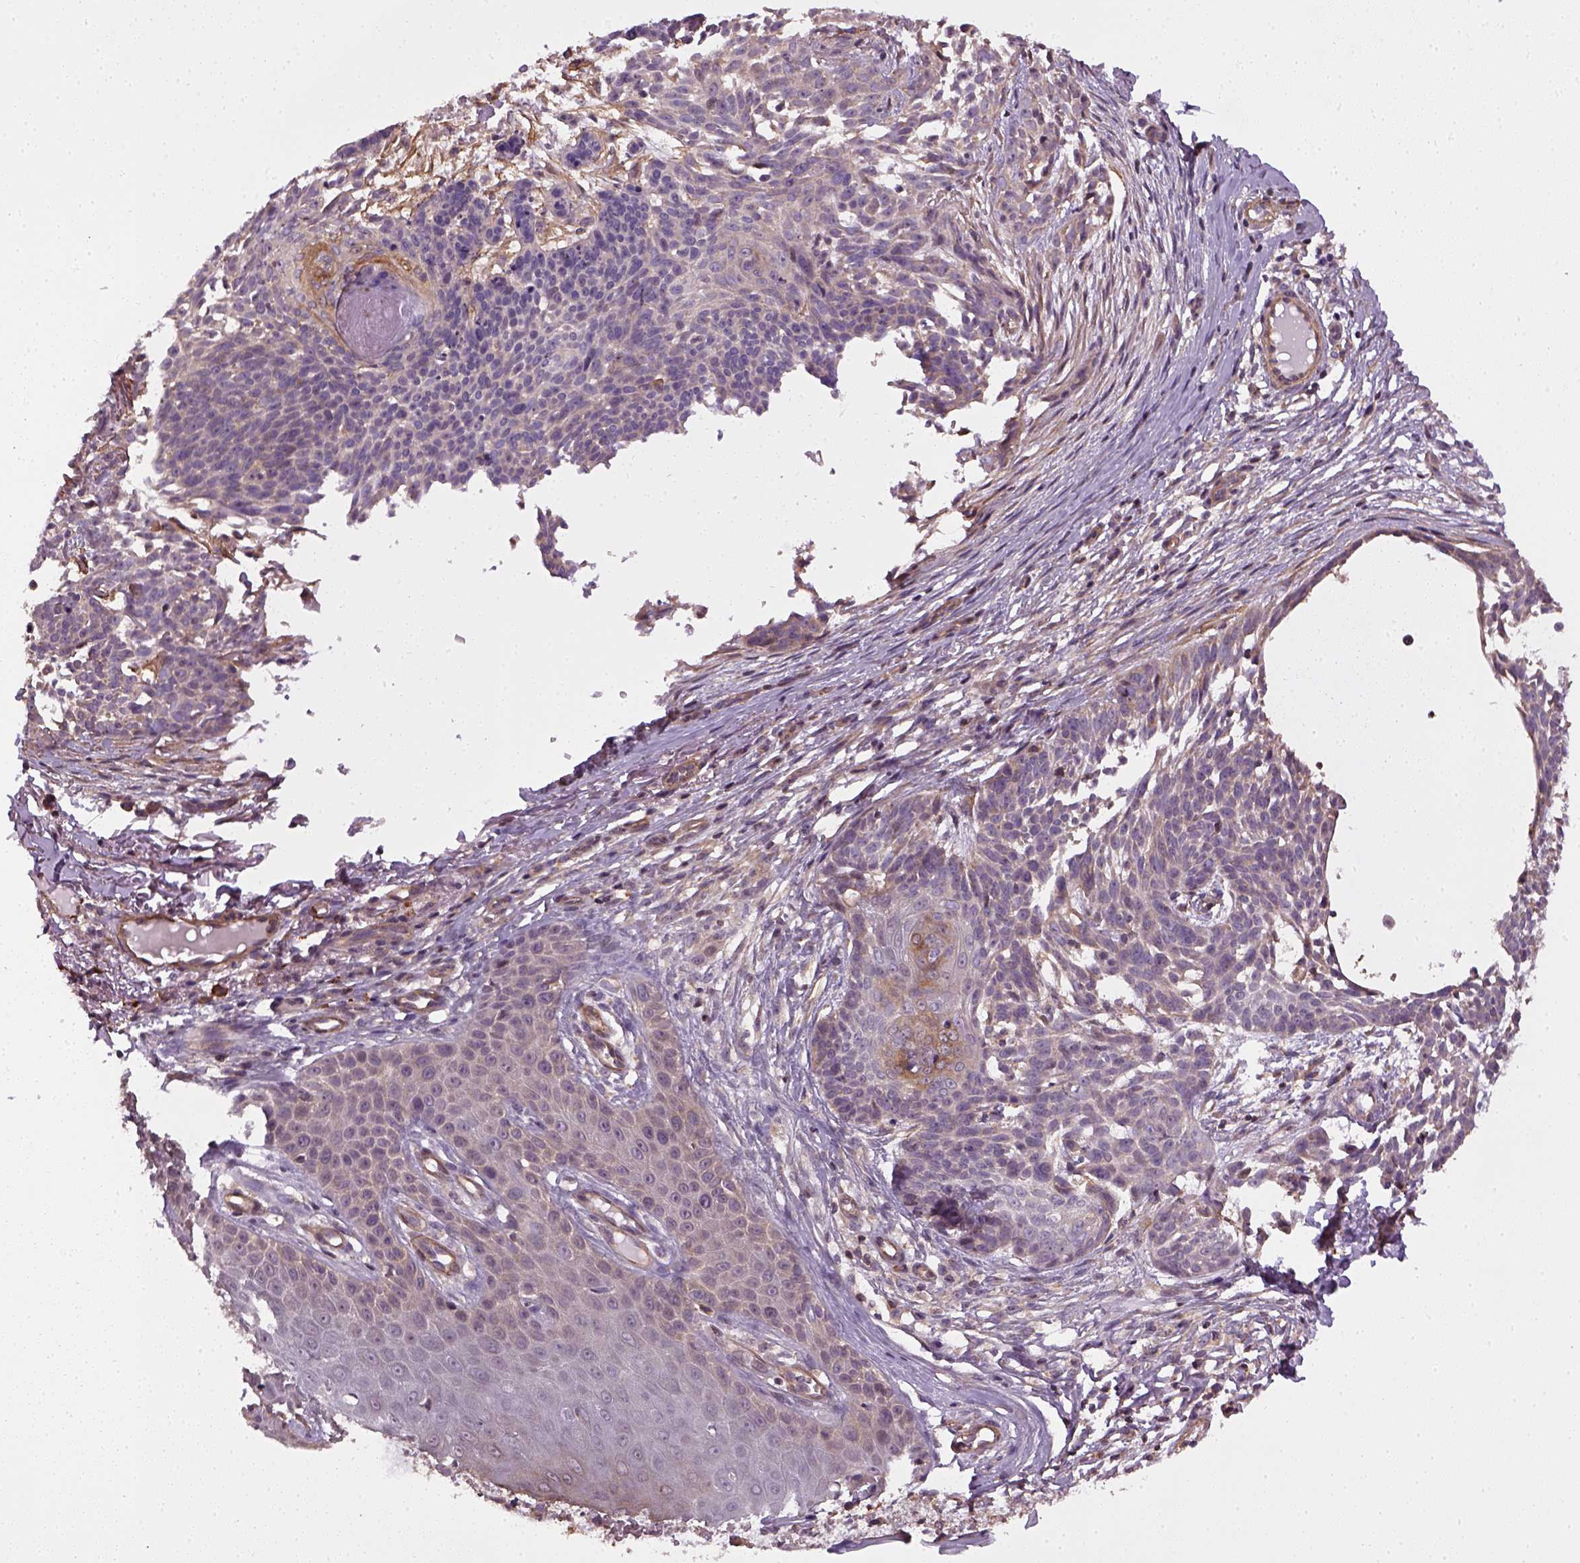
{"staining": {"intensity": "negative", "quantity": "none", "location": "none"}, "tissue": "skin cancer", "cell_type": "Tumor cells", "image_type": "cancer", "snomed": [{"axis": "morphology", "description": "Basal cell carcinoma"}, {"axis": "topography", "description": "Skin"}], "caption": "DAB immunohistochemical staining of skin basal cell carcinoma displays no significant positivity in tumor cells.", "gene": "TPRG1", "patient": {"sex": "male", "age": 88}}